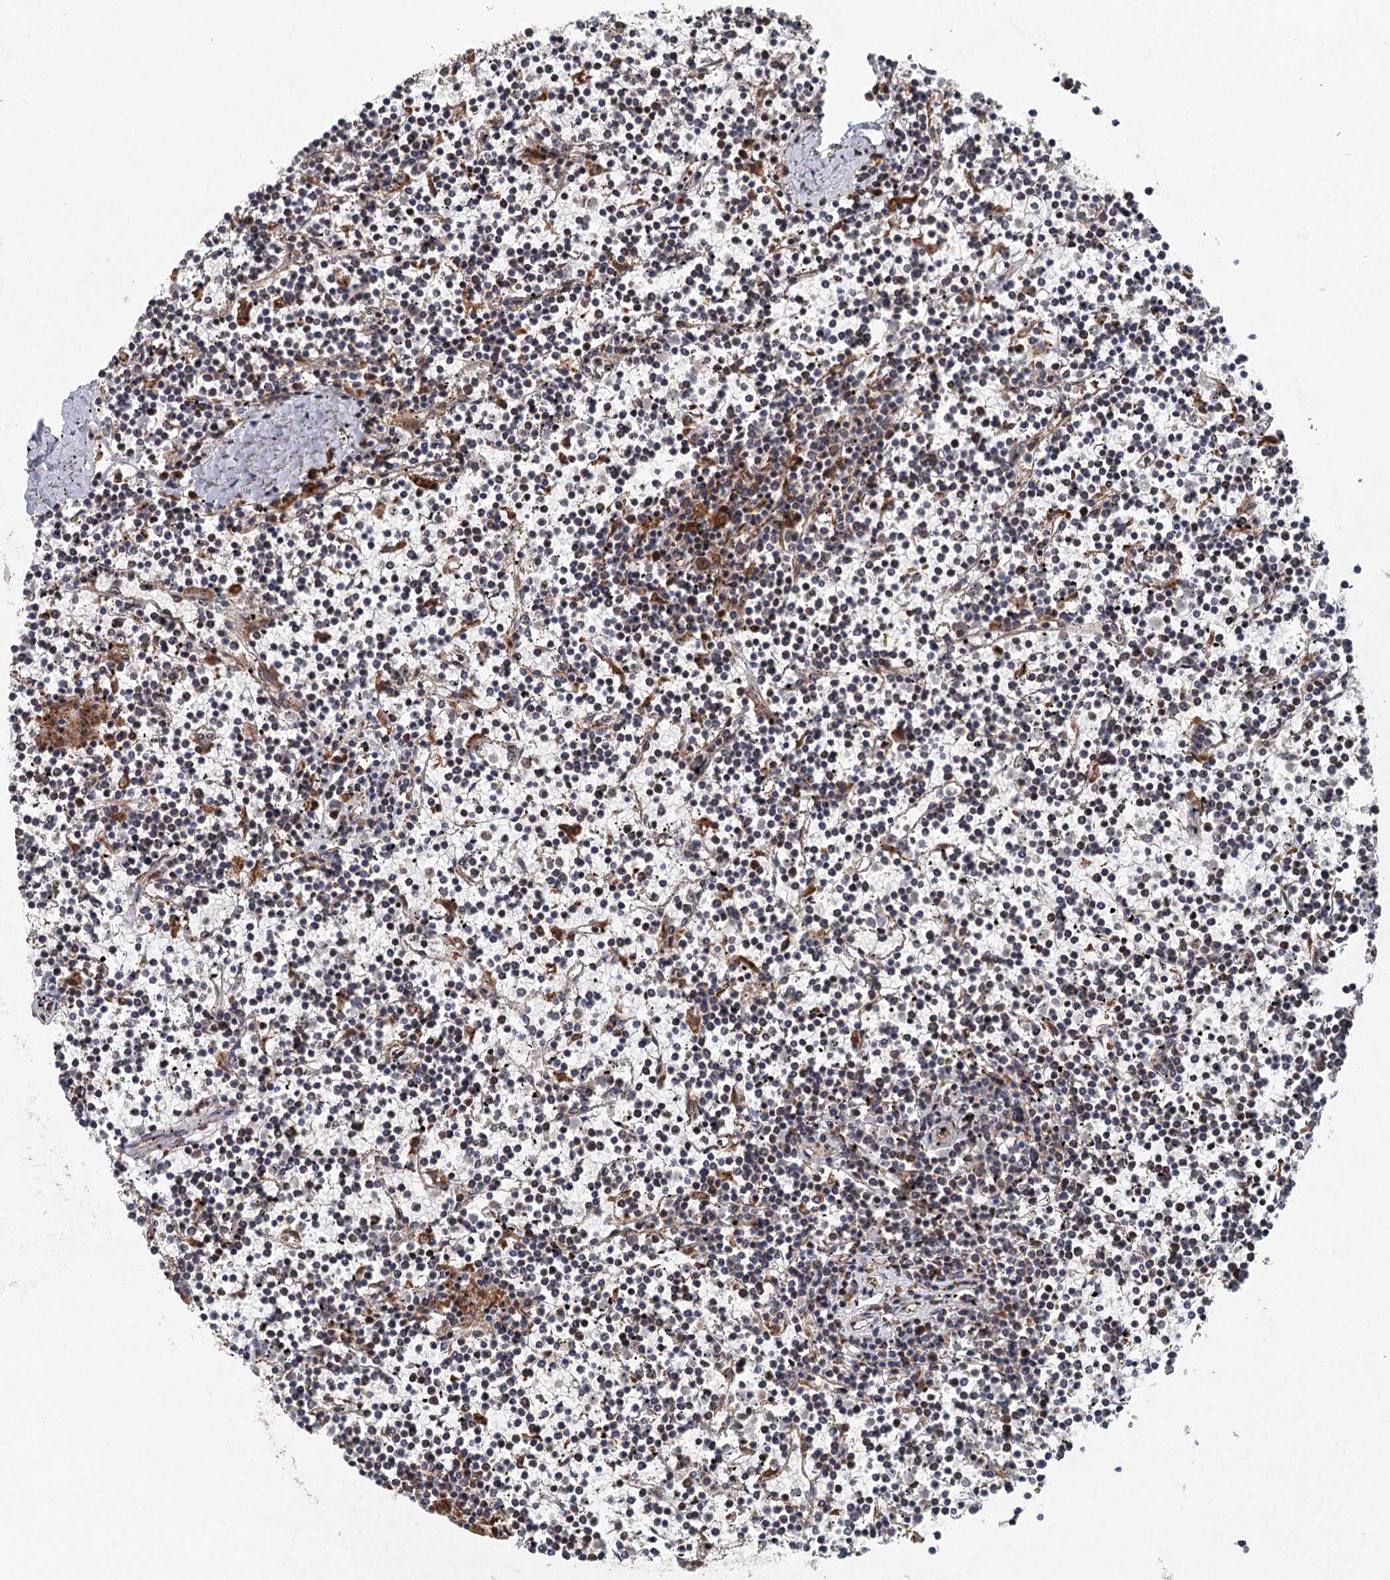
{"staining": {"intensity": "moderate", "quantity": "<25%", "location": "cytoplasmic/membranous"}, "tissue": "lymphoma", "cell_type": "Tumor cells", "image_type": "cancer", "snomed": [{"axis": "morphology", "description": "Malignant lymphoma, non-Hodgkin's type, Low grade"}, {"axis": "topography", "description": "Spleen"}], "caption": "Protein staining of malignant lymphoma, non-Hodgkin's type (low-grade) tissue demonstrates moderate cytoplasmic/membranous positivity in approximately <25% of tumor cells.", "gene": "SRPX2", "patient": {"sex": "female", "age": 19}}